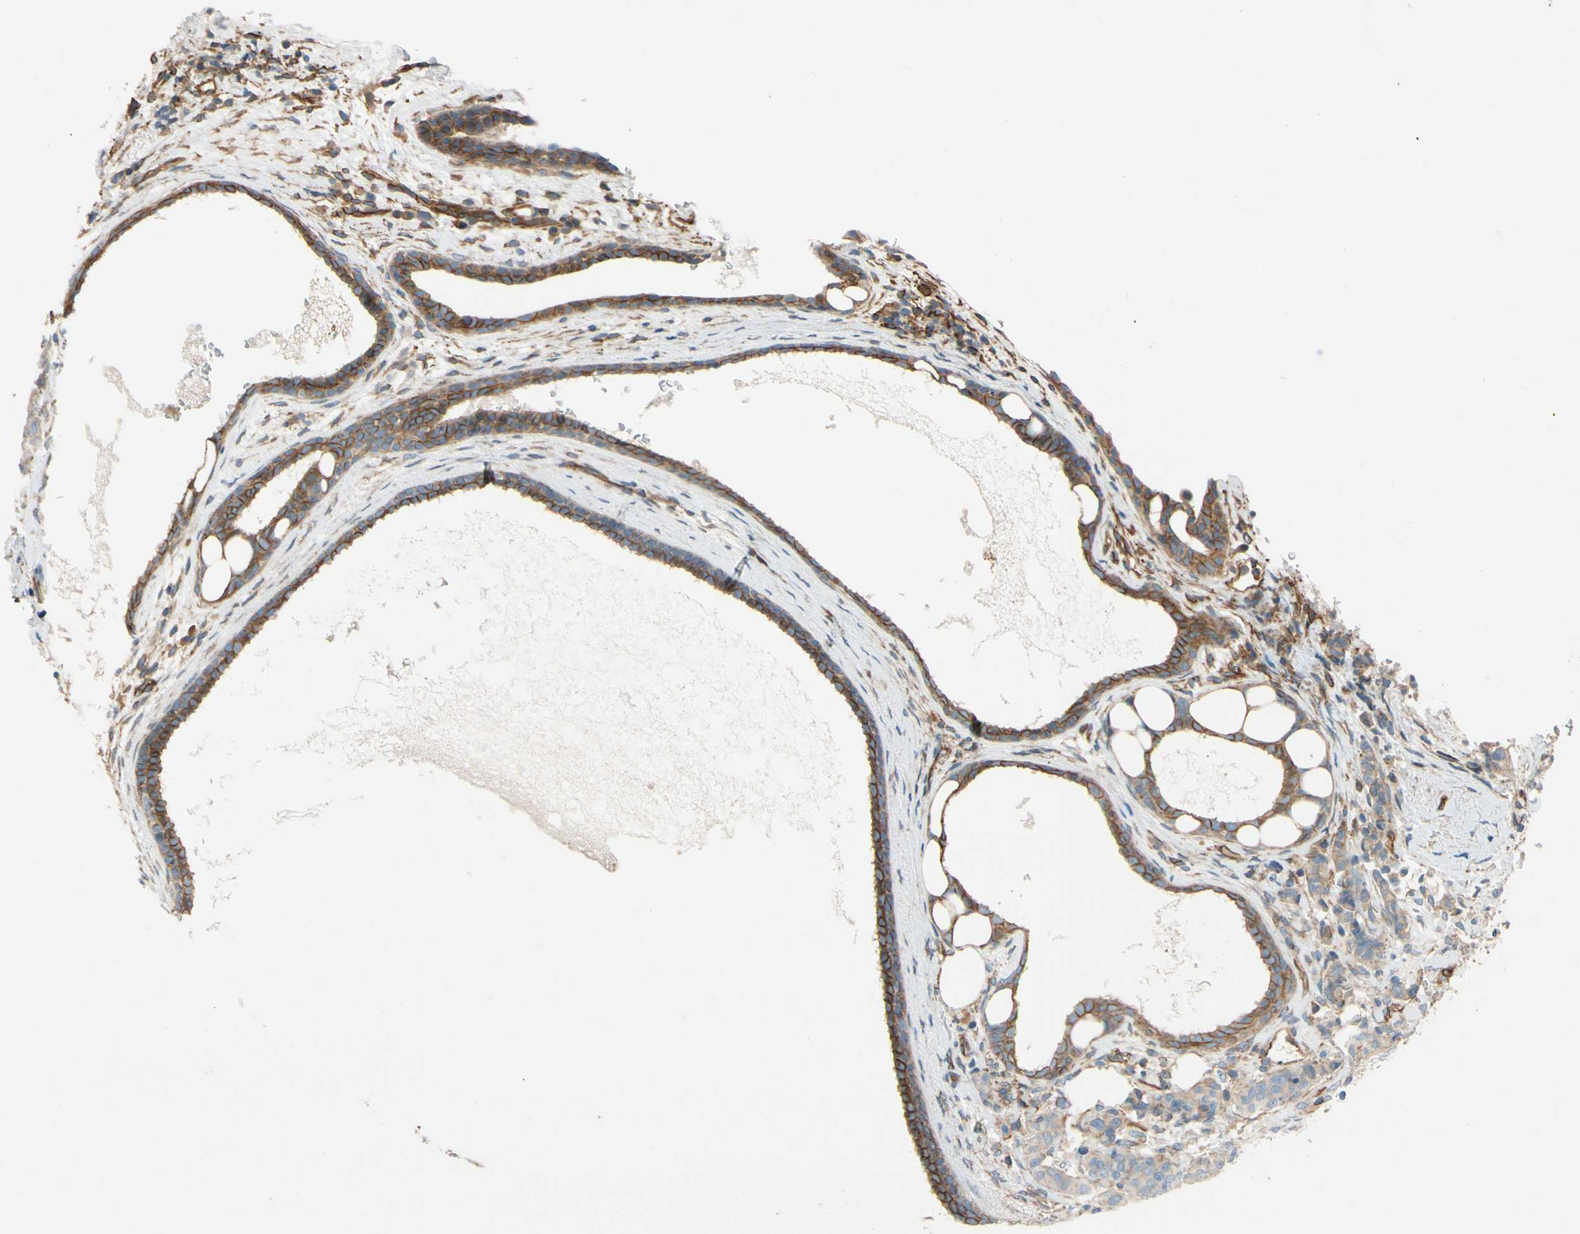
{"staining": {"intensity": "weak", "quantity": ">75%", "location": "cytoplasmic/membranous"}, "tissue": "breast cancer", "cell_type": "Tumor cells", "image_type": "cancer", "snomed": [{"axis": "morphology", "description": "Duct carcinoma"}, {"axis": "topography", "description": "Breast"}], "caption": "Weak cytoplasmic/membranous protein staining is identified in approximately >75% of tumor cells in intraductal carcinoma (breast).", "gene": "SPTAN1", "patient": {"sex": "female", "age": 40}}